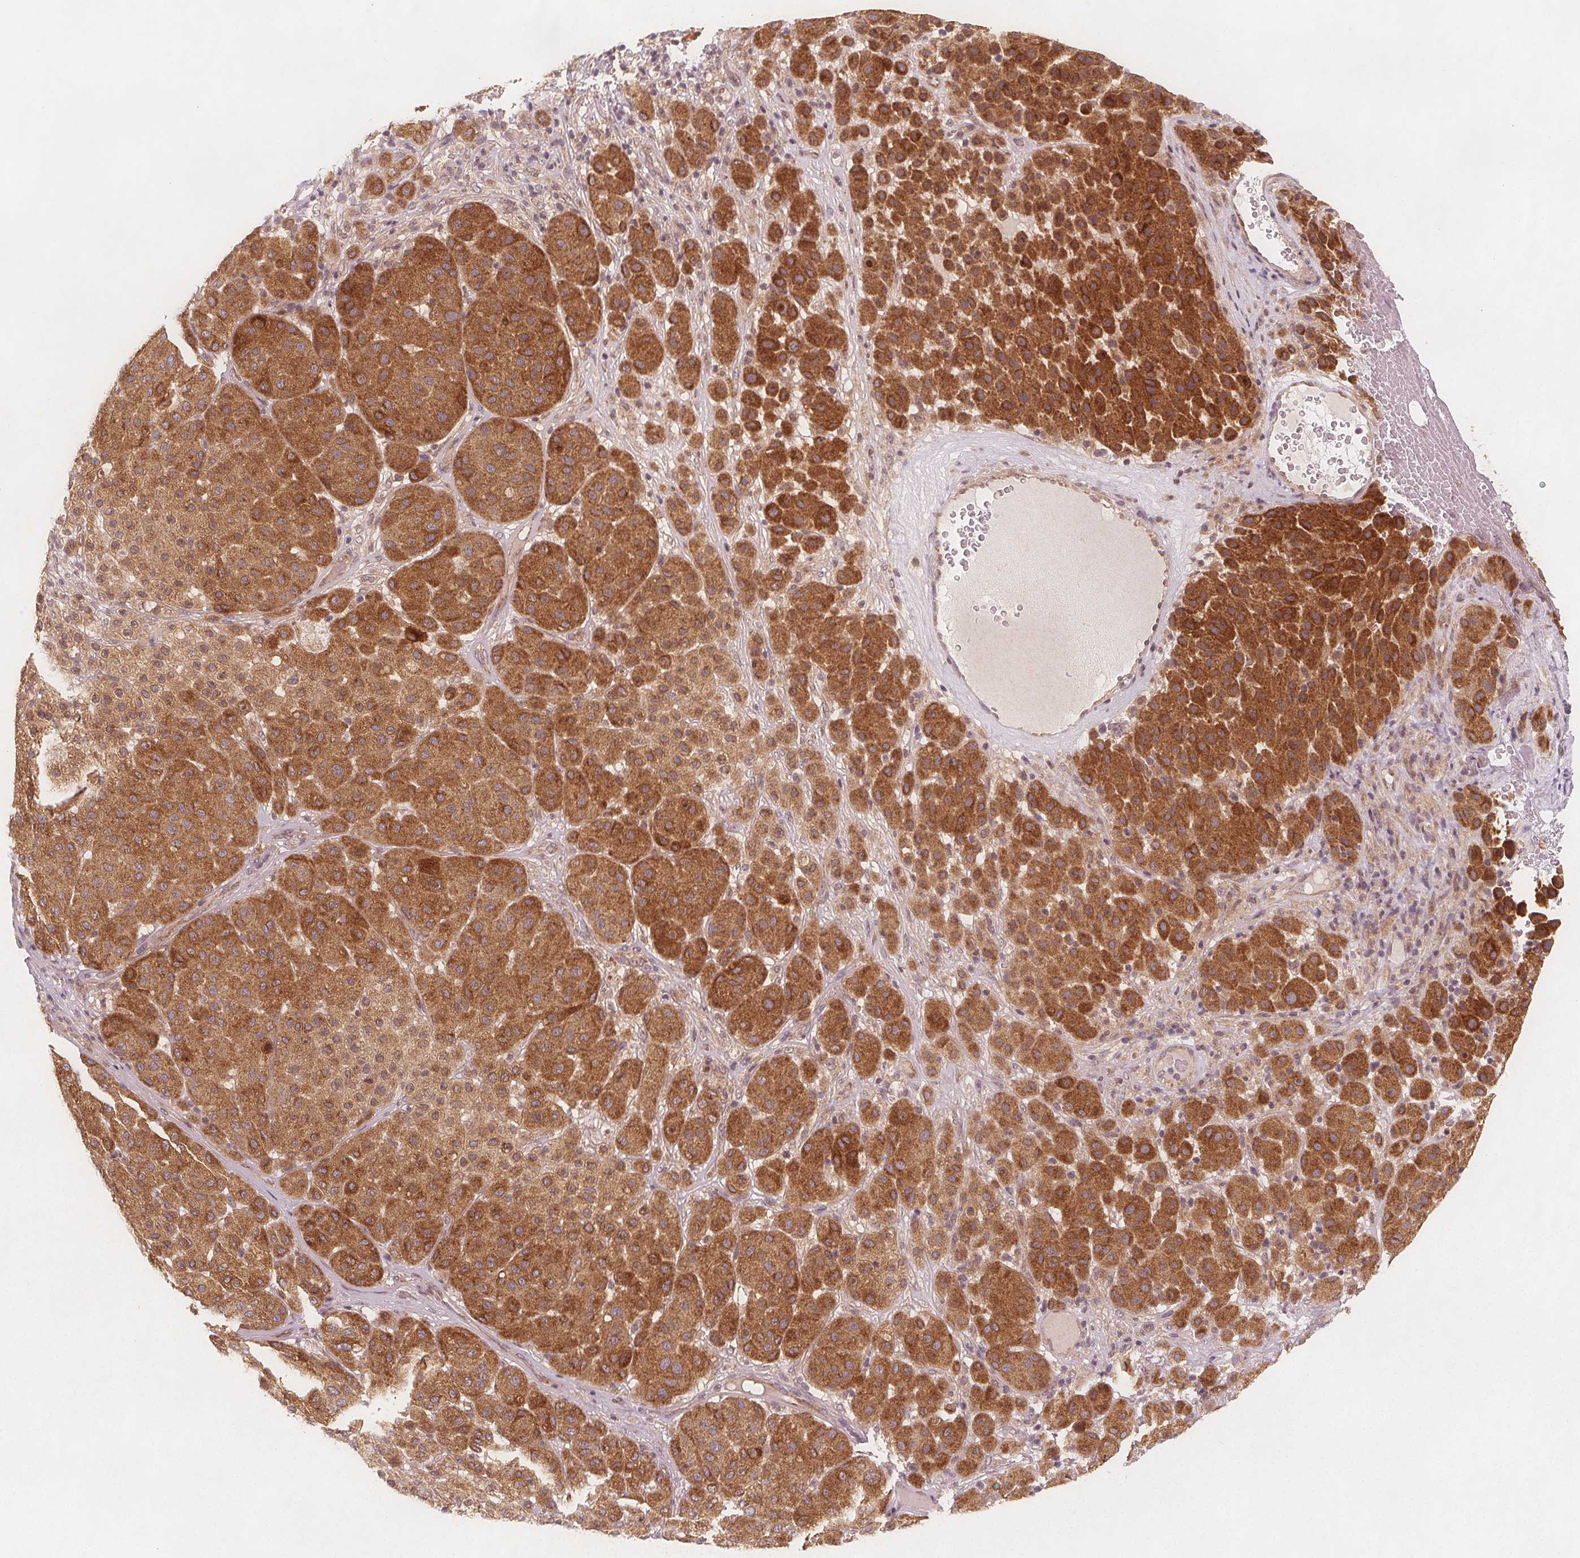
{"staining": {"intensity": "moderate", "quantity": ">75%", "location": "cytoplasmic/membranous"}, "tissue": "melanoma", "cell_type": "Tumor cells", "image_type": "cancer", "snomed": [{"axis": "morphology", "description": "Malignant melanoma, Metastatic site"}, {"axis": "topography", "description": "Smooth muscle"}], "caption": "Immunohistochemical staining of human melanoma demonstrates moderate cytoplasmic/membranous protein expression in approximately >75% of tumor cells. Immunohistochemistry (ihc) stains the protein in brown and the nuclei are stained blue.", "gene": "NCSTN", "patient": {"sex": "male", "age": 41}}